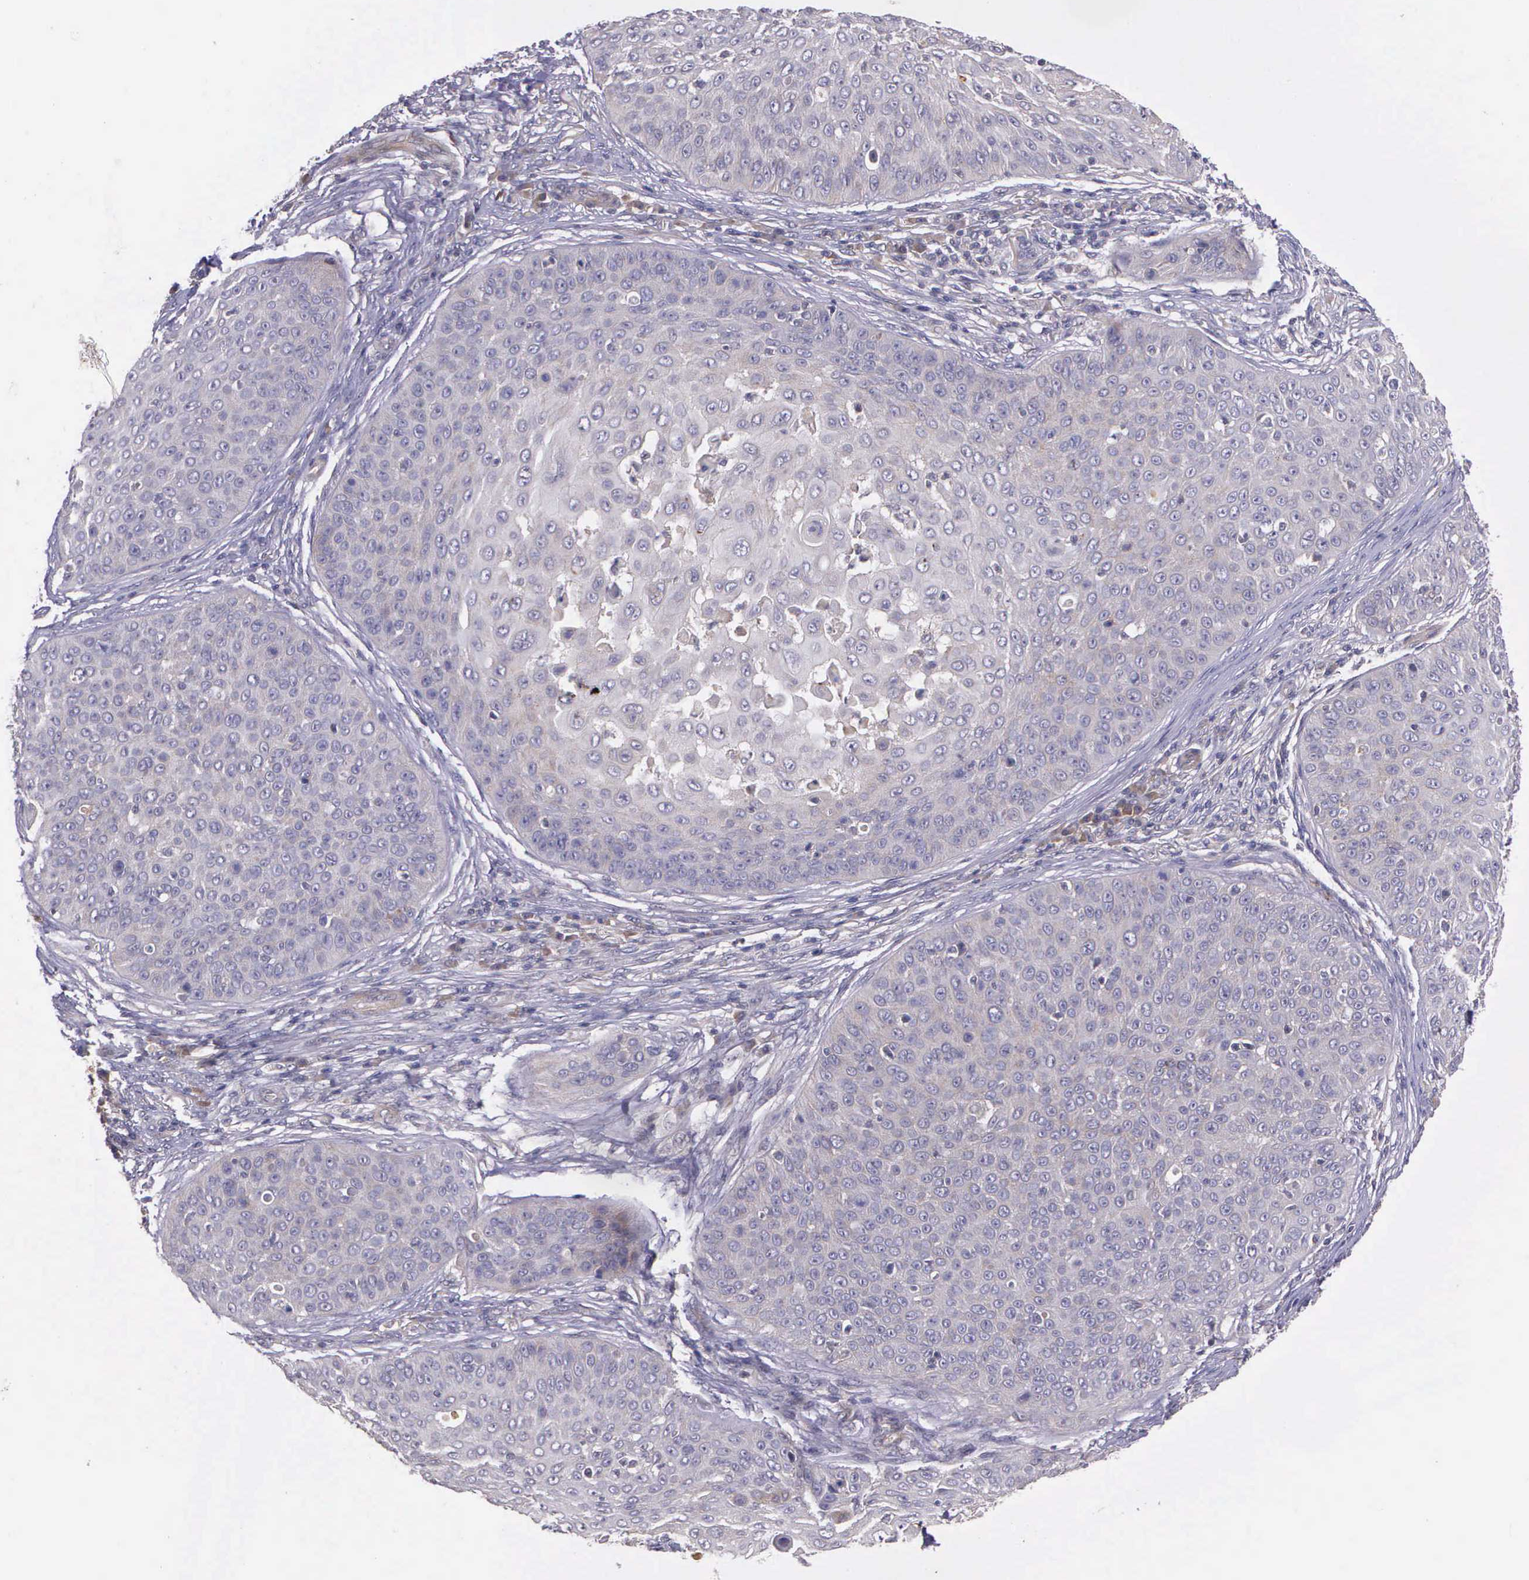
{"staining": {"intensity": "negative", "quantity": "none", "location": "none"}, "tissue": "skin cancer", "cell_type": "Tumor cells", "image_type": "cancer", "snomed": [{"axis": "morphology", "description": "Squamous cell carcinoma, NOS"}, {"axis": "topography", "description": "Skin"}], "caption": "DAB immunohistochemical staining of human skin squamous cell carcinoma displays no significant positivity in tumor cells.", "gene": "PRICKLE3", "patient": {"sex": "male", "age": 82}}